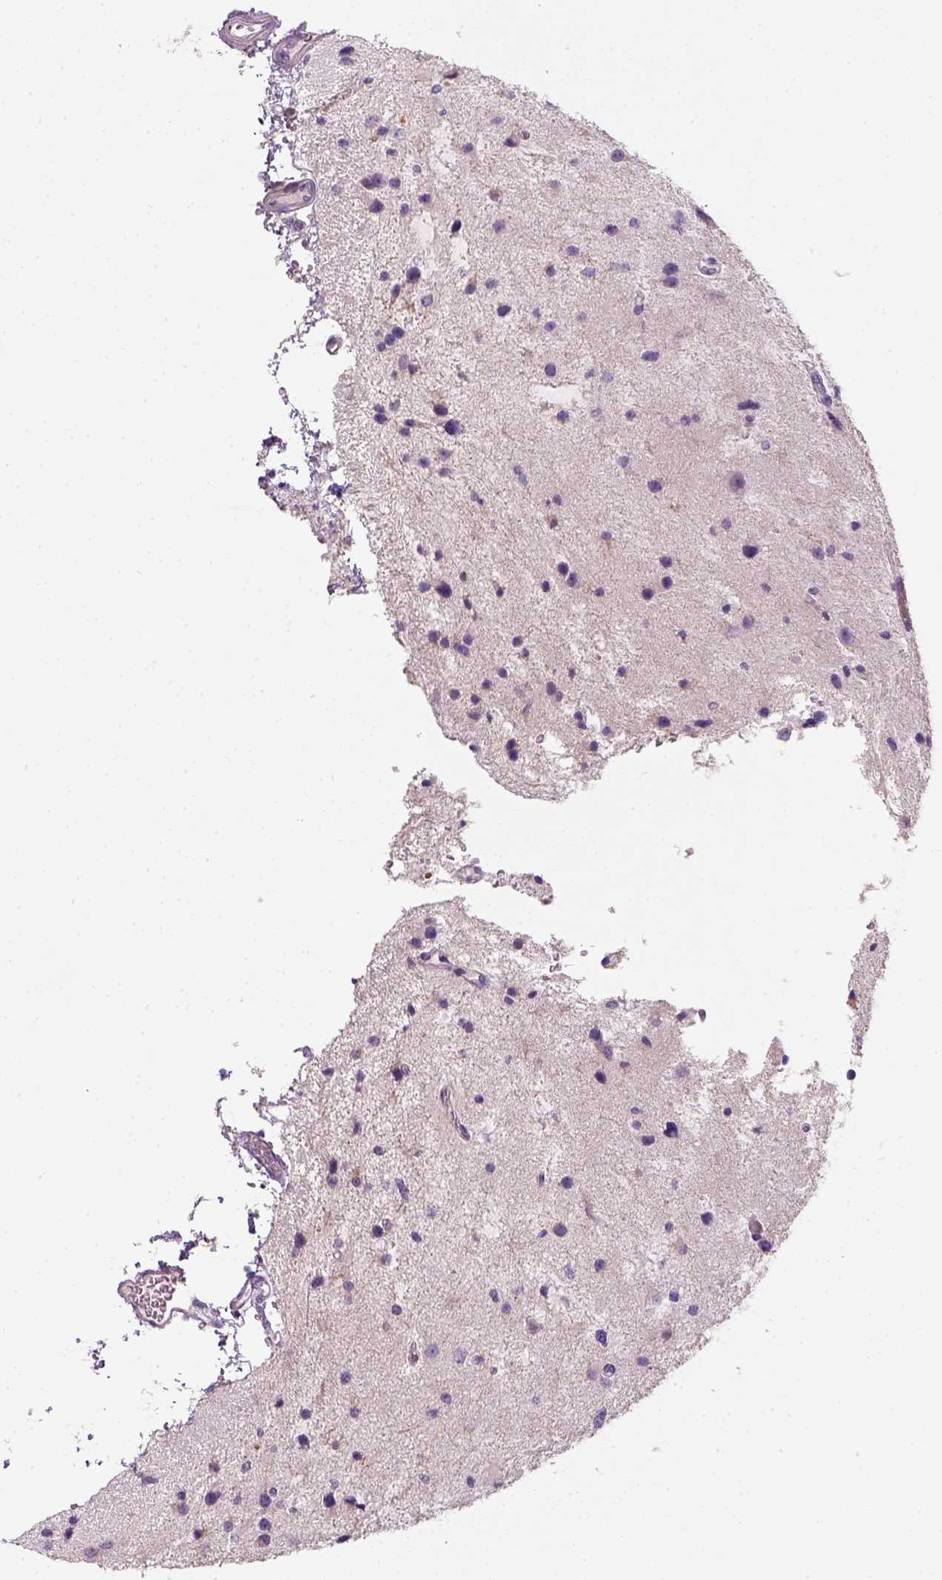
{"staining": {"intensity": "negative", "quantity": "none", "location": "none"}, "tissue": "glioma", "cell_type": "Tumor cells", "image_type": "cancer", "snomed": [{"axis": "morphology", "description": "Glioma, malignant, Low grade"}, {"axis": "topography", "description": "Brain"}], "caption": "There is no significant staining in tumor cells of malignant low-grade glioma. (DAB IHC visualized using brightfield microscopy, high magnification).", "gene": "NUDT6", "patient": {"sex": "female", "age": 32}}